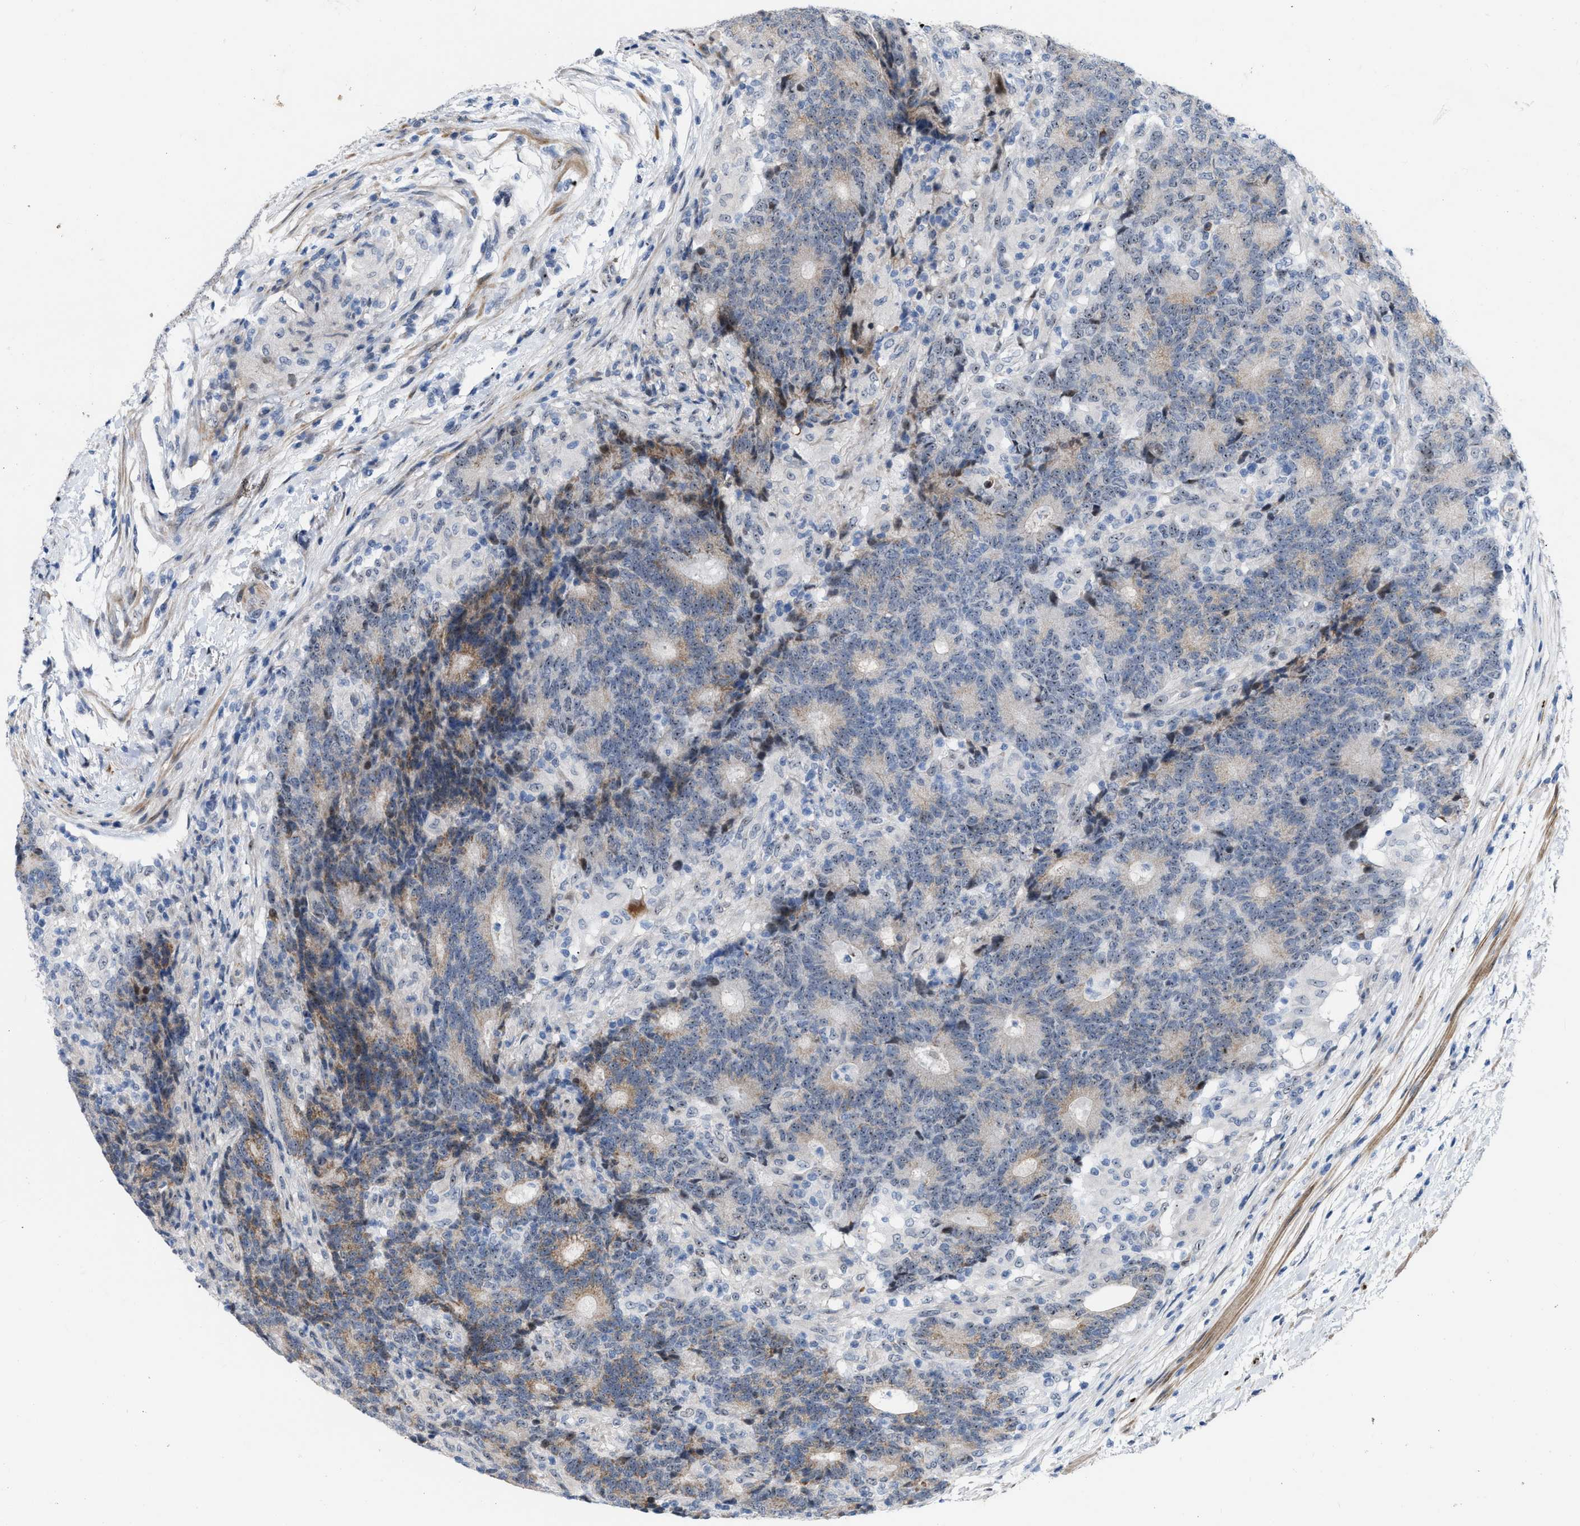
{"staining": {"intensity": "moderate", "quantity": "25%-75%", "location": "cytoplasmic/membranous,nuclear"}, "tissue": "colorectal cancer", "cell_type": "Tumor cells", "image_type": "cancer", "snomed": [{"axis": "morphology", "description": "Normal tissue, NOS"}, {"axis": "morphology", "description": "Adenocarcinoma, NOS"}, {"axis": "topography", "description": "Colon"}], "caption": "This photomicrograph exhibits immunohistochemistry (IHC) staining of human adenocarcinoma (colorectal), with medium moderate cytoplasmic/membranous and nuclear staining in approximately 25%-75% of tumor cells.", "gene": "POLR1F", "patient": {"sex": "female", "age": 75}}